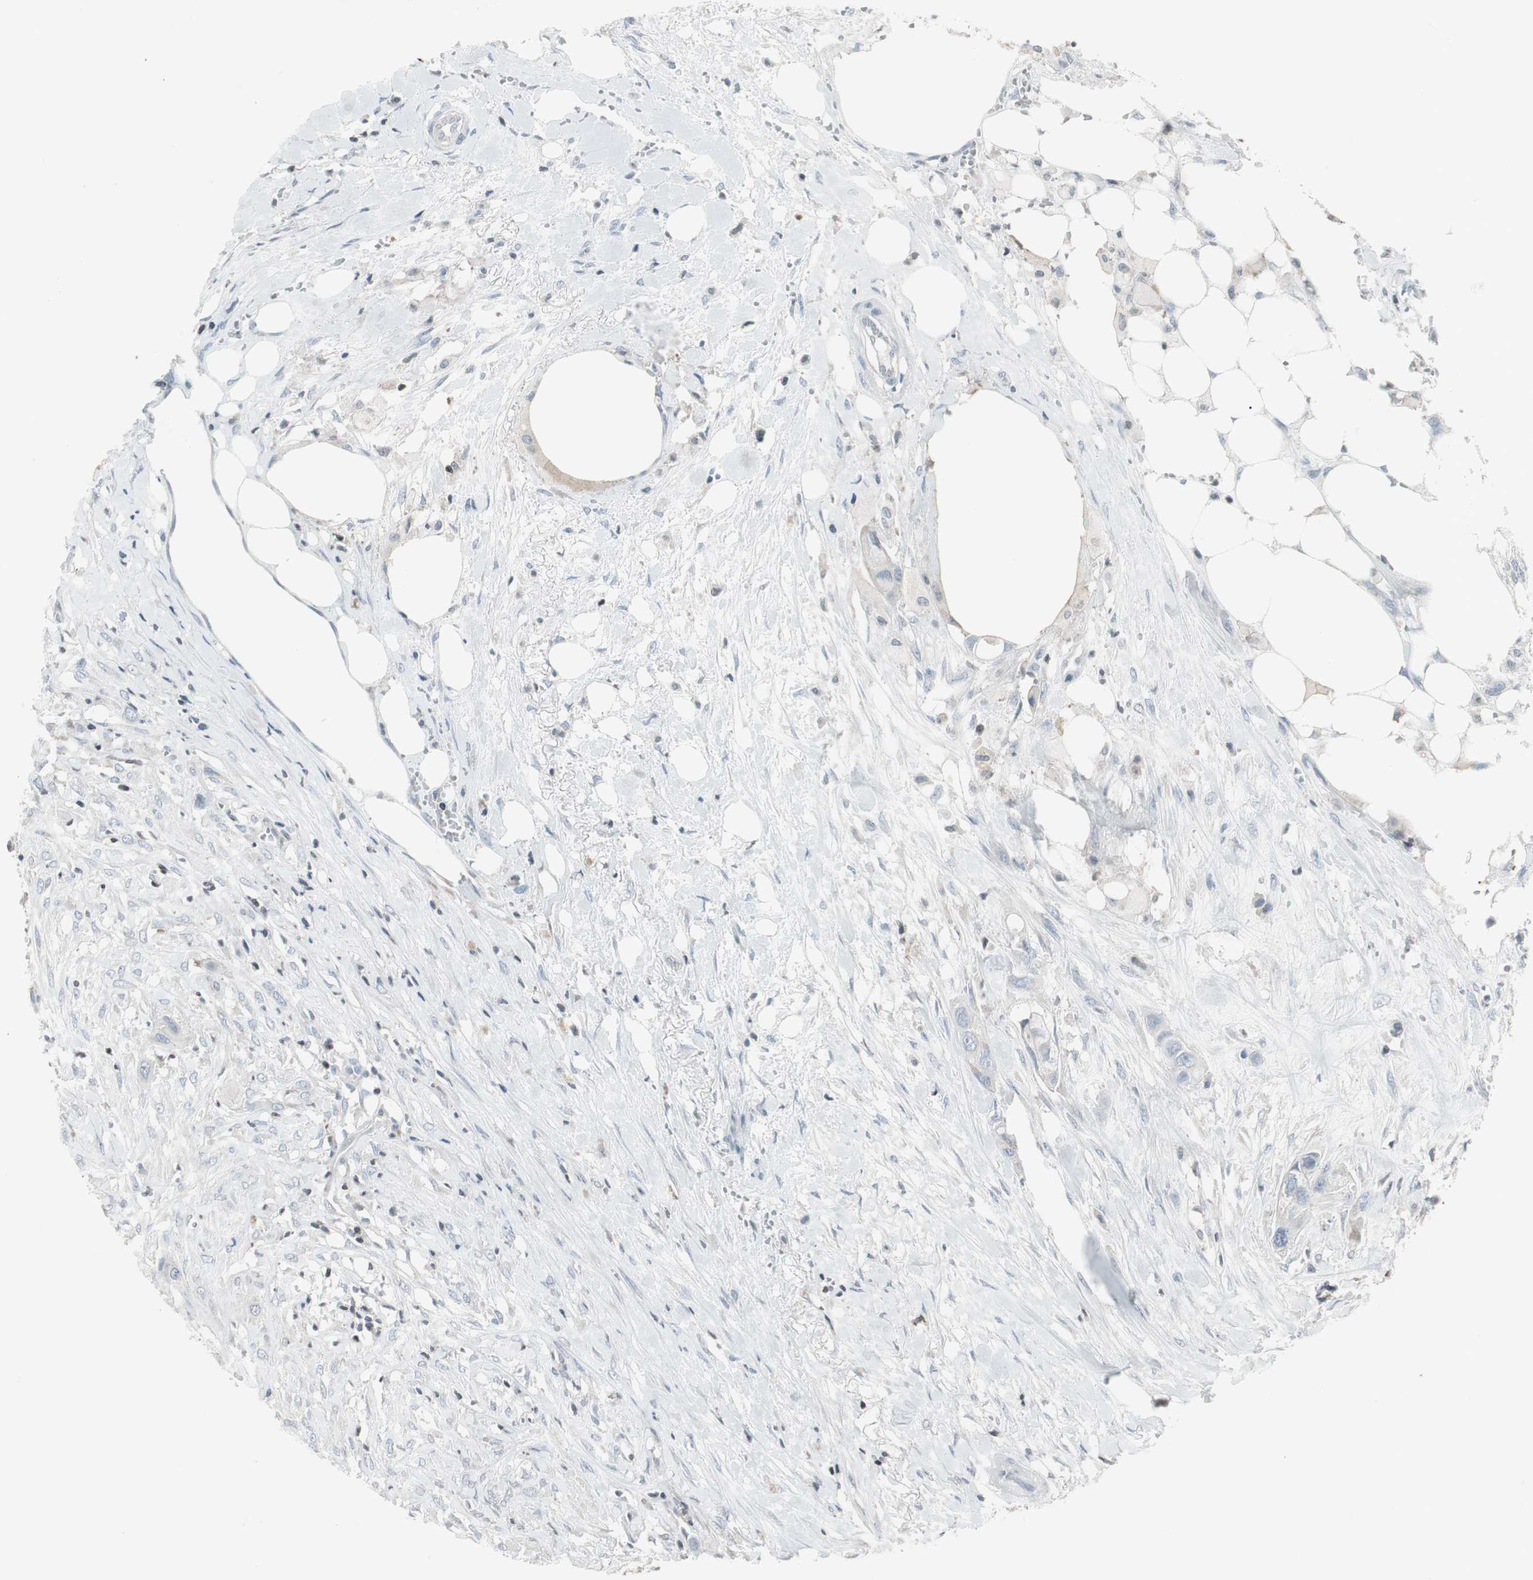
{"staining": {"intensity": "negative", "quantity": "none", "location": "none"}, "tissue": "colorectal cancer", "cell_type": "Tumor cells", "image_type": "cancer", "snomed": [{"axis": "morphology", "description": "Adenocarcinoma, NOS"}, {"axis": "topography", "description": "Colon"}], "caption": "DAB immunohistochemical staining of human colorectal cancer (adenocarcinoma) displays no significant expression in tumor cells.", "gene": "ARG2", "patient": {"sex": "female", "age": 57}}